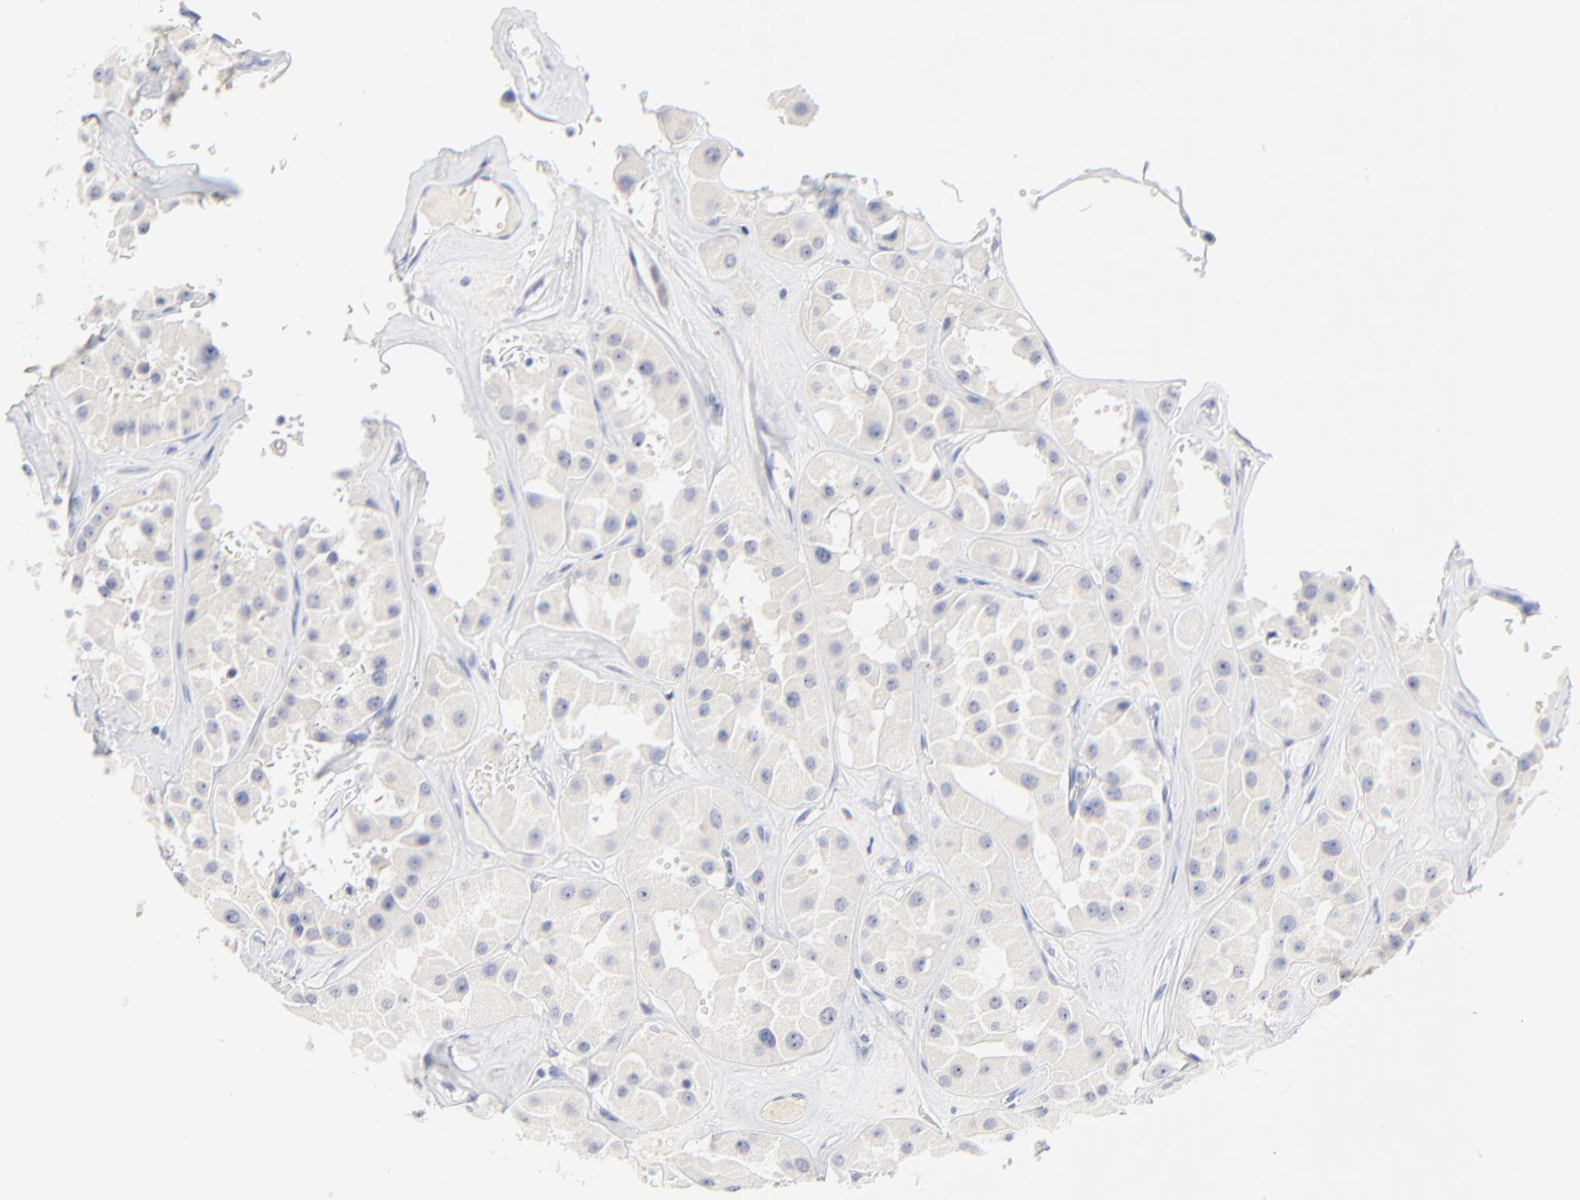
{"staining": {"intensity": "negative", "quantity": "none", "location": "none"}, "tissue": "renal cancer", "cell_type": "Tumor cells", "image_type": "cancer", "snomed": [{"axis": "morphology", "description": "Adenocarcinoma, uncertain malignant potential"}, {"axis": "topography", "description": "Kidney"}], "caption": "A high-resolution micrograph shows IHC staining of renal adenocarcinoma,  uncertain malignant potential, which exhibits no significant staining in tumor cells.", "gene": "SULT4A1", "patient": {"sex": "male", "age": 63}}